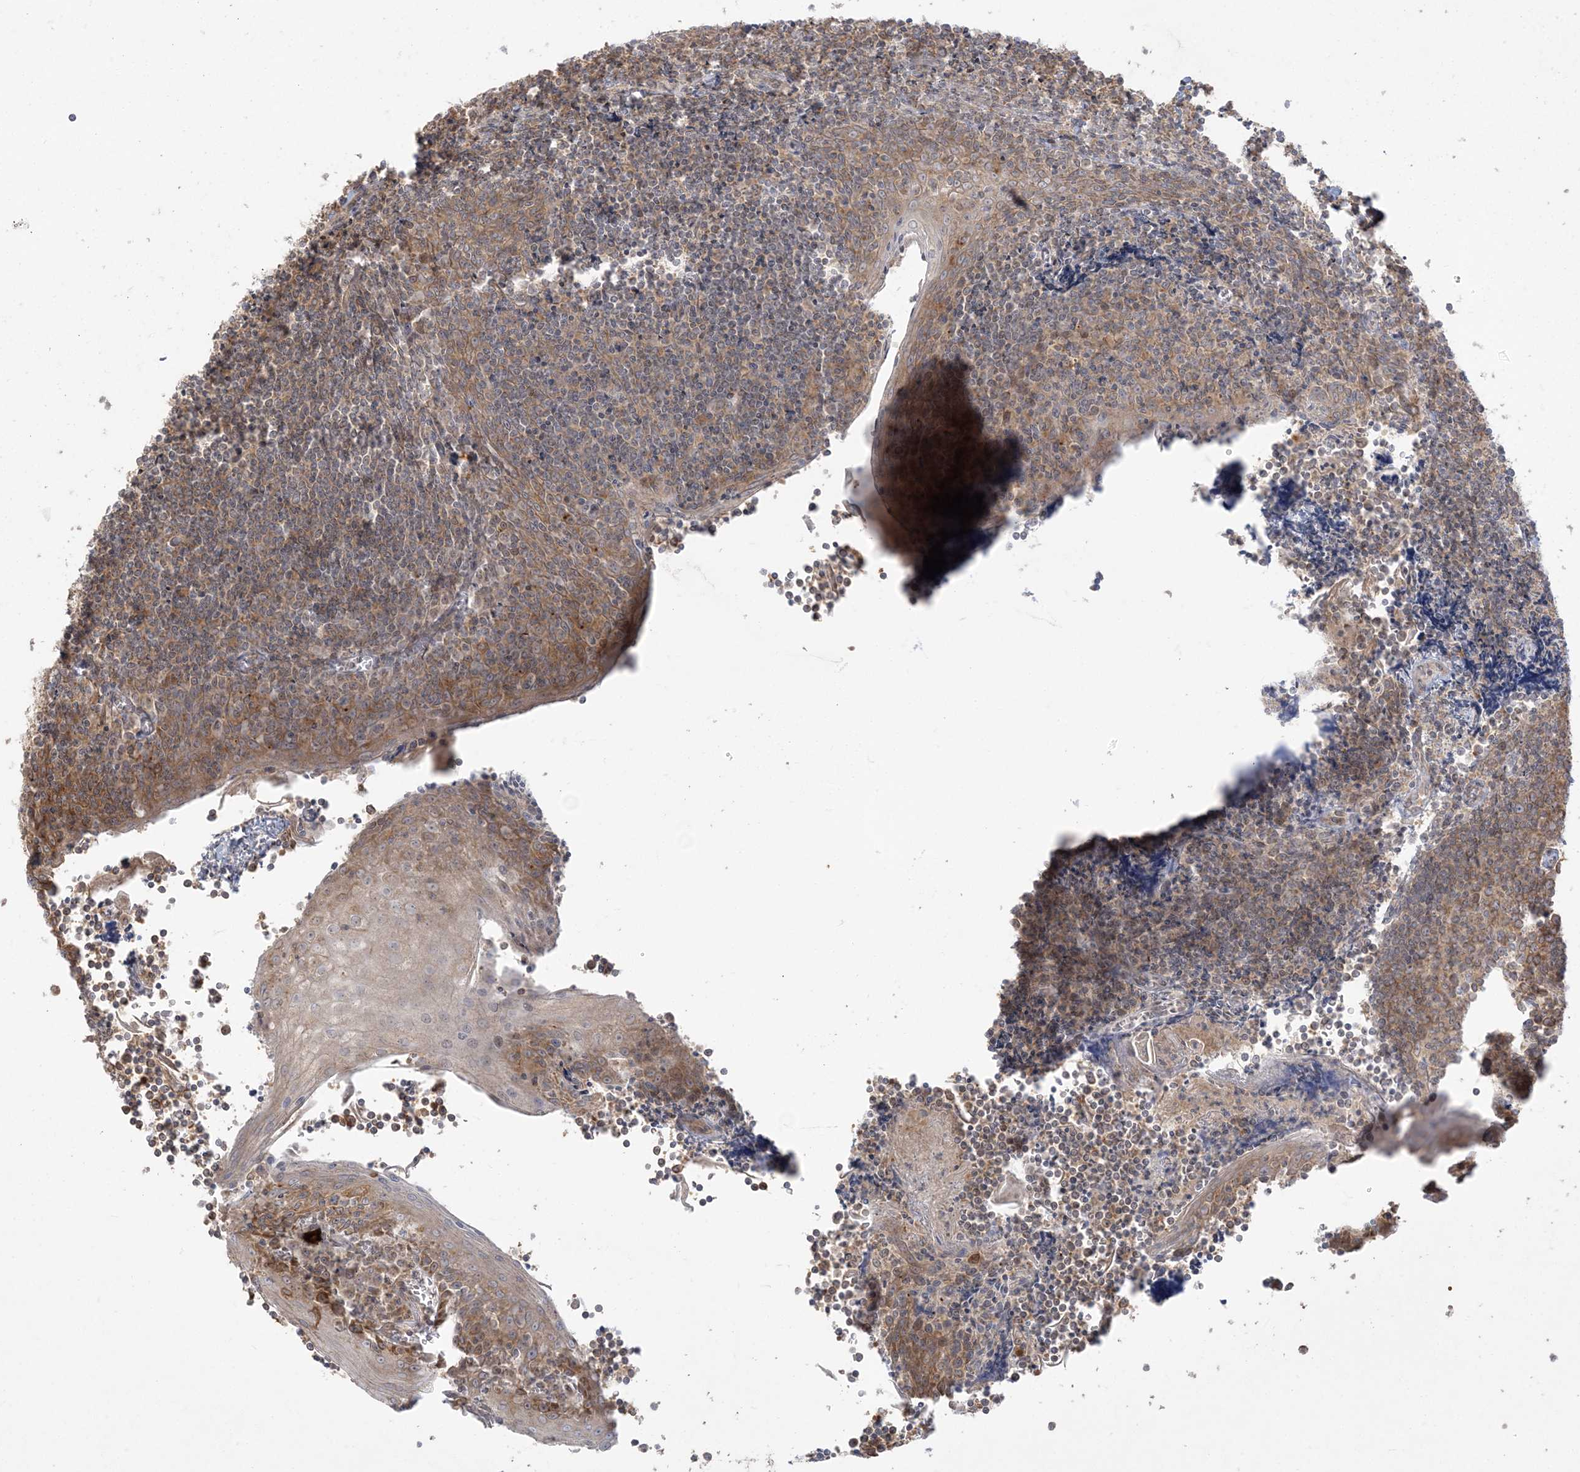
{"staining": {"intensity": "moderate", "quantity": ">75%", "location": "cytoplasmic/membranous"}, "tissue": "tonsil", "cell_type": "Germinal center cells", "image_type": "normal", "snomed": [{"axis": "morphology", "description": "Normal tissue, NOS"}, {"axis": "topography", "description": "Tonsil"}], "caption": "Protein expression analysis of benign tonsil exhibits moderate cytoplasmic/membranous expression in approximately >75% of germinal center cells.", "gene": "ZC3H6", "patient": {"sex": "male", "age": 27}}